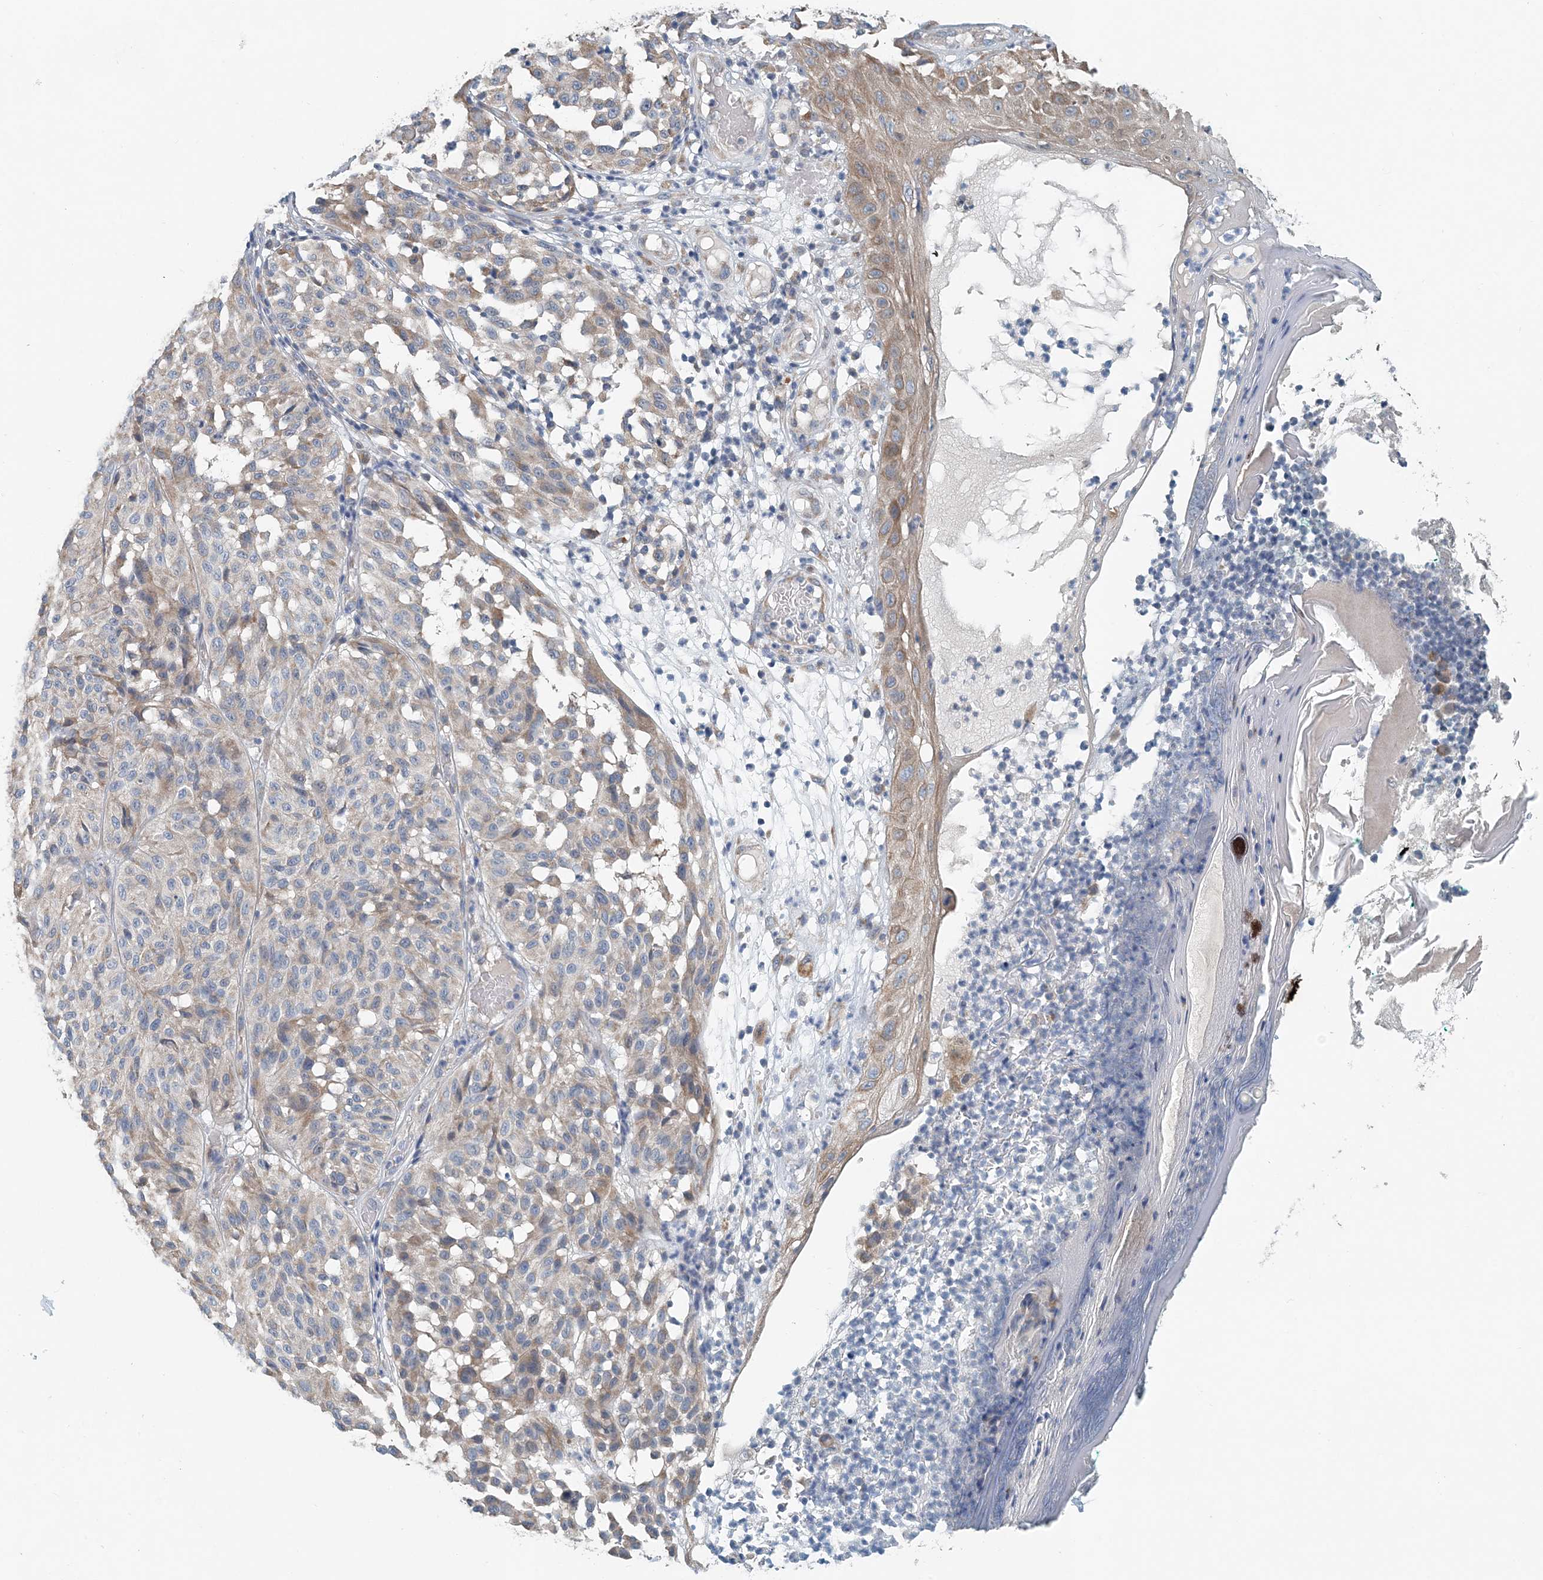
{"staining": {"intensity": "weak", "quantity": "<25%", "location": "cytoplasmic/membranous"}, "tissue": "melanoma", "cell_type": "Tumor cells", "image_type": "cancer", "snomed": [{"axis": "morphology", "description": "Malignant melanoma, NOS"}, {"axis": "topography", "description": "Skin"}], "caption": "Protein analysis of melanoma displays no significant expression in tumor cells. Brightfield microscopy of IHC stained with DAB (brown) and hematoxylin (blue), captured at high magnification.", "gene": "EEF1A2", "patient": {"sex": "female", "age": 46}}